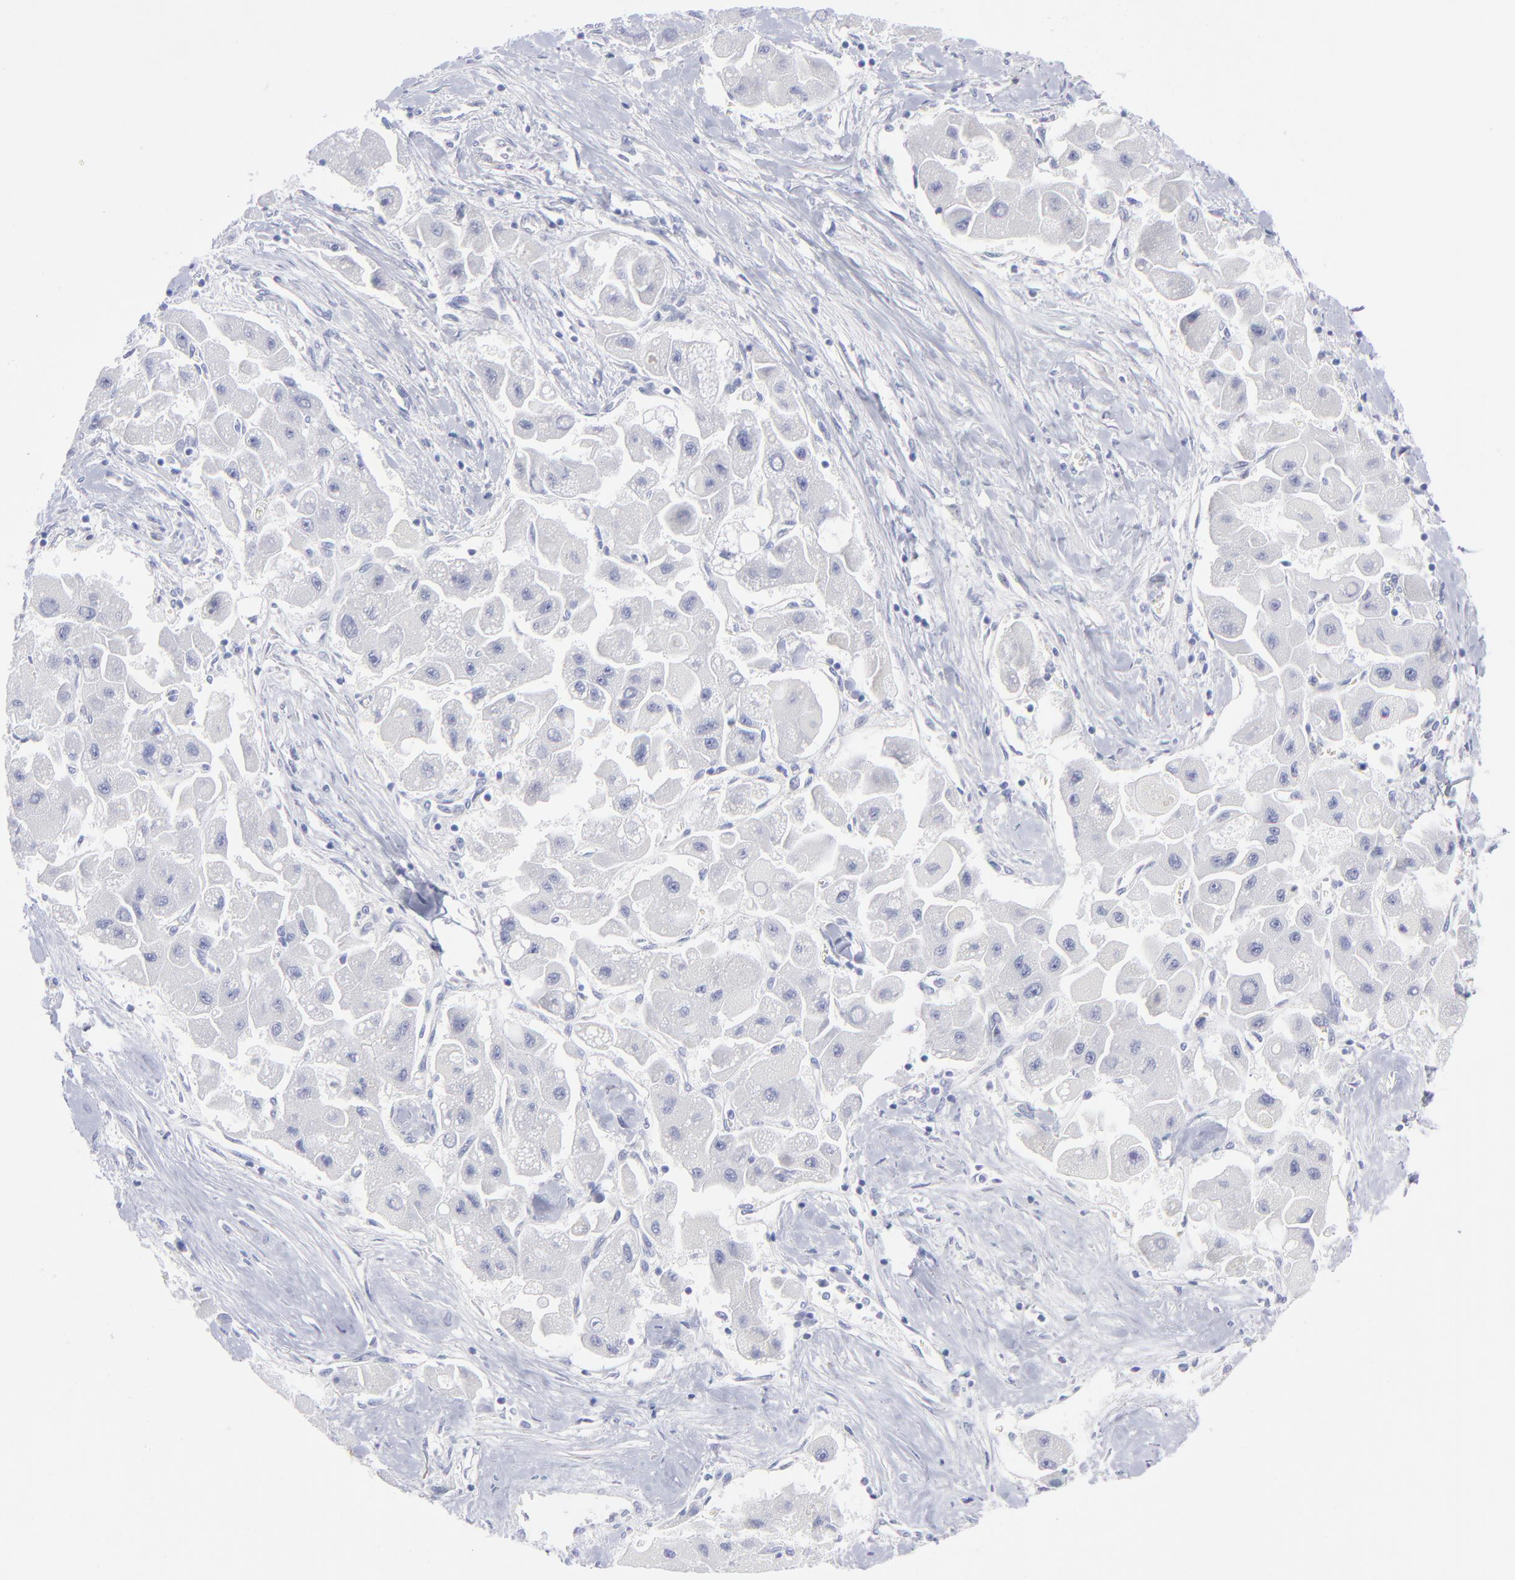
{"staining": {"intensity": "negative", "quantity": "none", "location": "none"}, "tissue": "liver cancer", "cell_type": "Tumor cells", "image_type": "cancer", "snomed": [{"axis": "morphology", "description": "Carcinoma, Hepatocellular, NOS"}, {"axis": "topography", "description": "Liver"}], "caption": "Protein analysis of liver cancer (hepatocellular carcinoma) exhibits no significant positivity in tumor cells.", "gene": "EIF2AK2", "patient": {"sex": "male", "age": 24}}